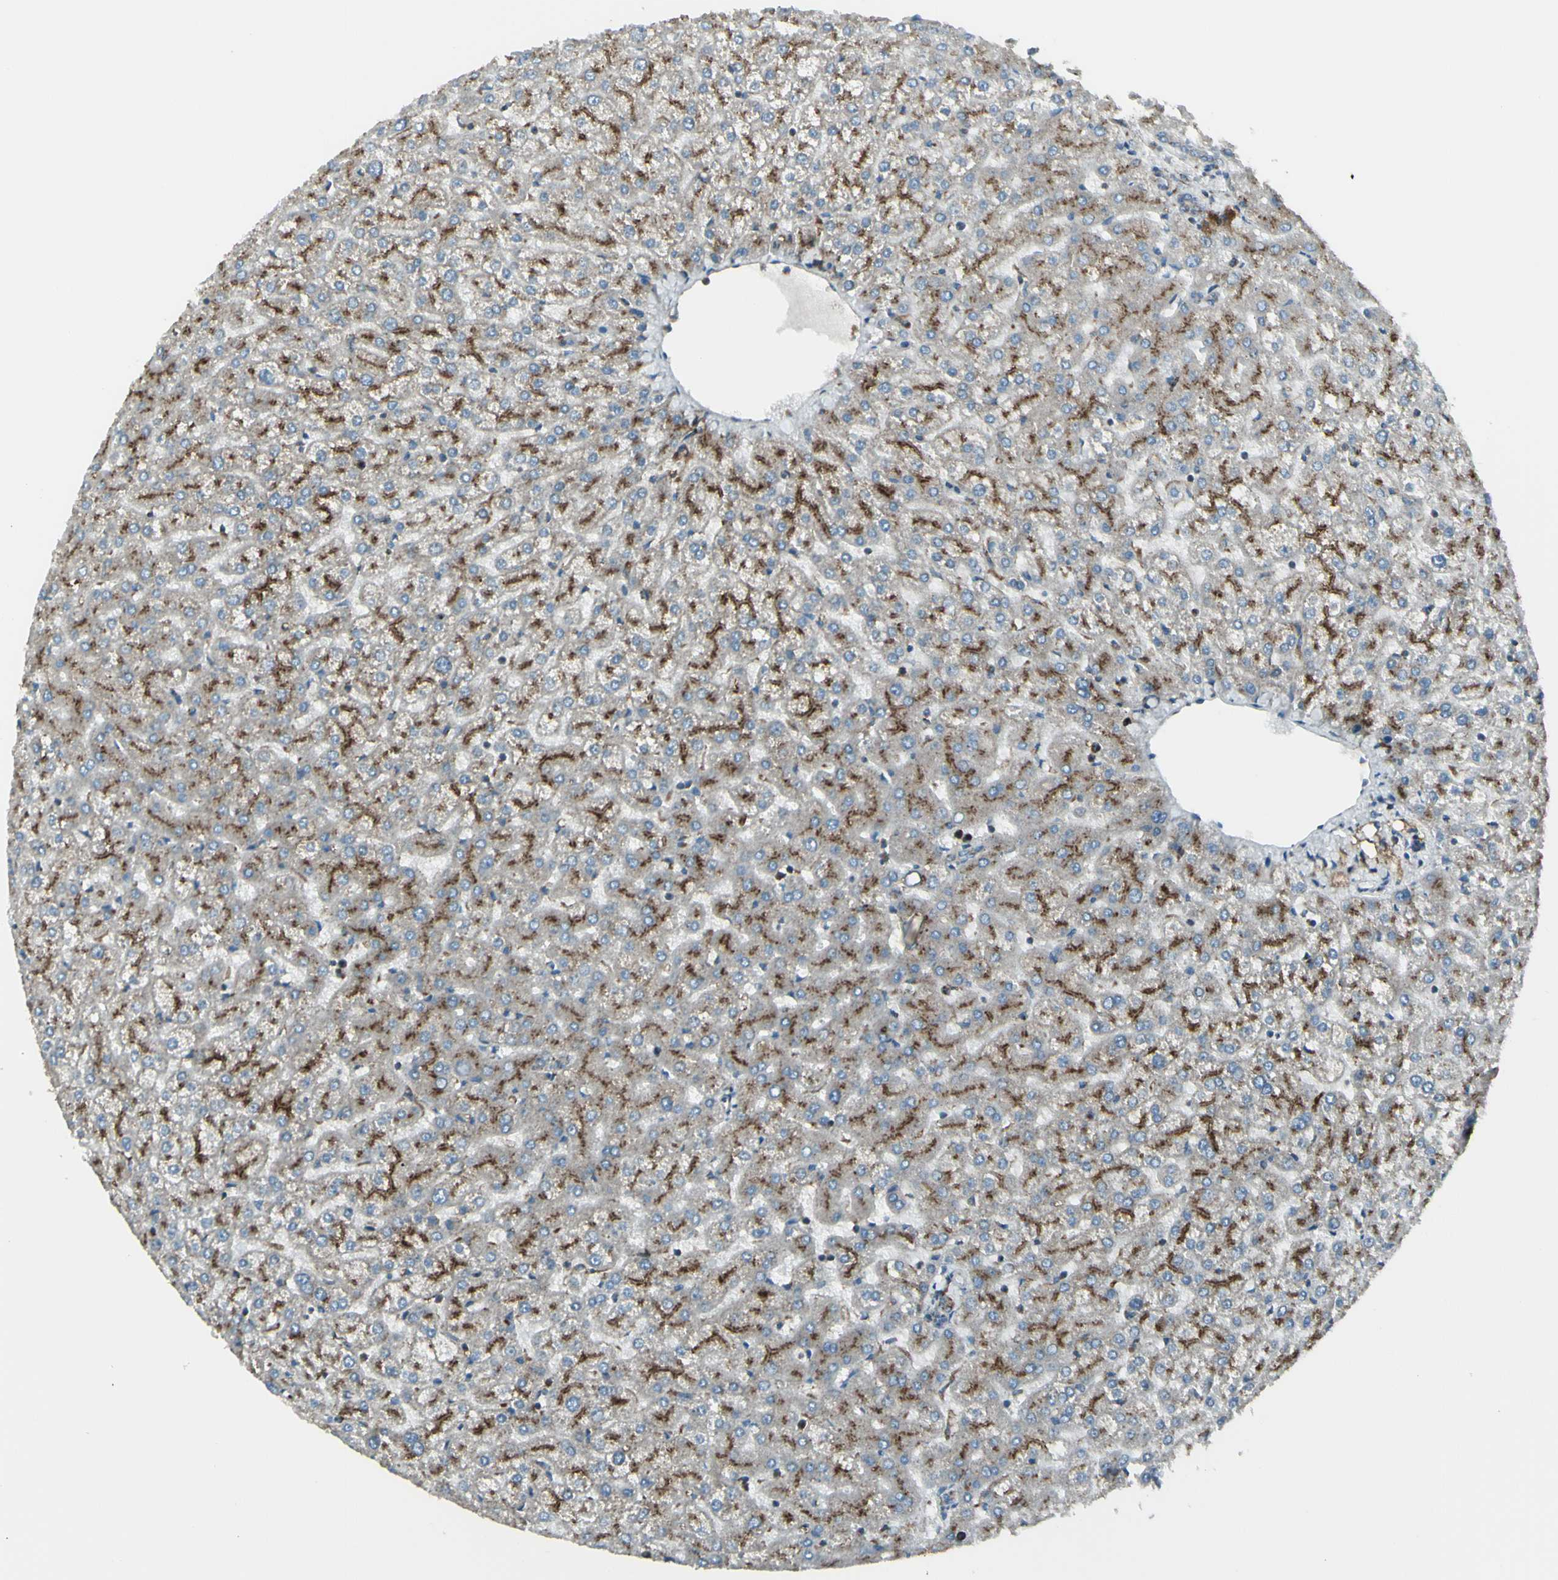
{"staining": {"intensity": "weak", "quantity": ">75%", "location": "cytoplasmic/membranous"}, "tissue": "liver", "cell_type": "Cholangiocytes", "image_type": "normal", "snomed": [{"axis": "morphology", "description": "Normal tissue, NOS"}, {"axis": "topography", "description": "Liver"}], "caption": "Liver stained with immunohistochemistry reveals weak cytoplasmic/membranous positivity in approximately >75% of cholangiocytes.", "gene": "NAPA", "patient": {"sex": "female", "age": 32}}